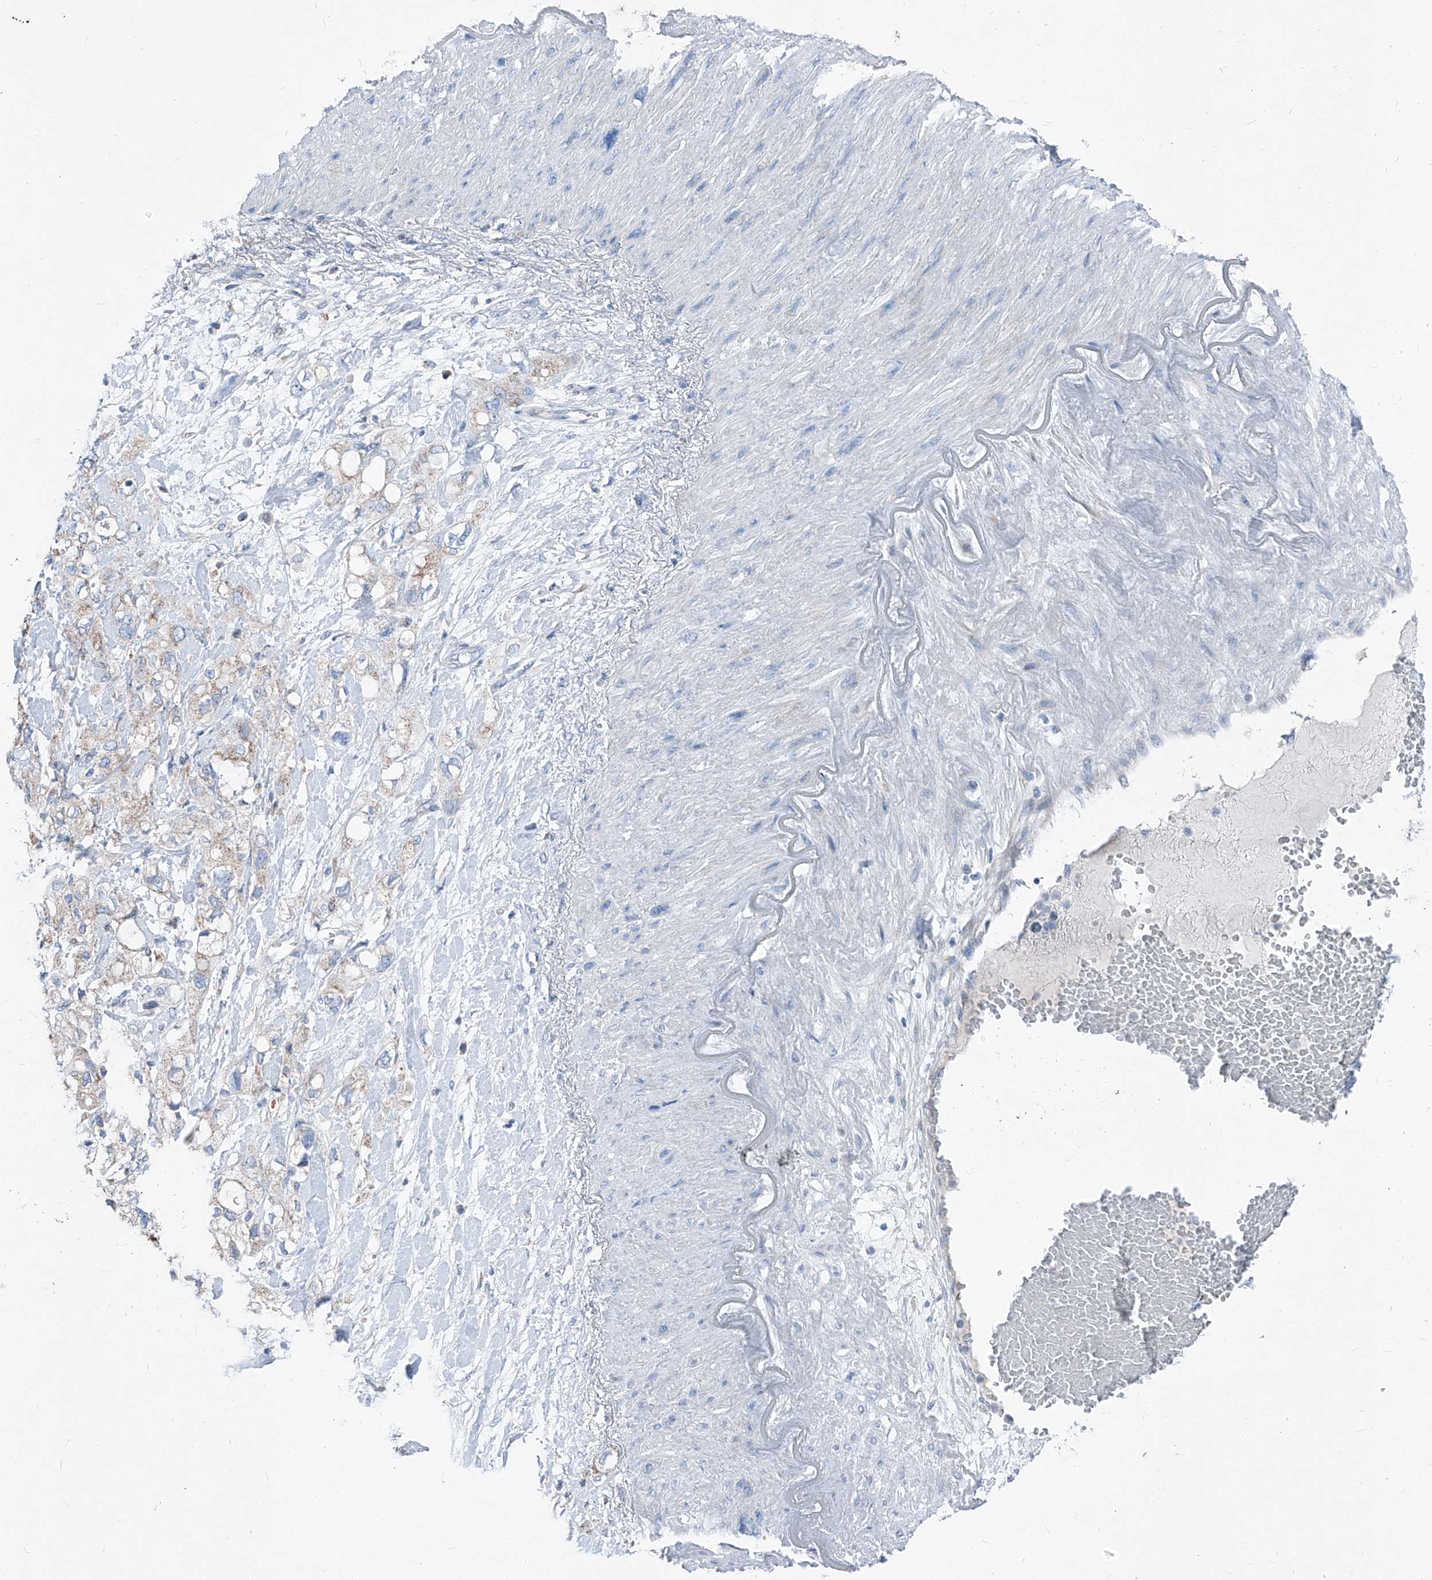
{"staining": {"intensity": "weak", "quantity": "<25%", "location": "cytoplasmic/membranous"}, "tissue": "pancreatic cancer", "cell_type": "Tumor cells", "image_type": "cancer", "snomed": [{"axis": "morphology", "description": "Adenocarcinoma, NOS"}, {"axis": "topography", "description": "Pancreas"}], "caption": "Human pancreatic cancer (adenocarcinoma) stained for a protein using IHC reveals no staining in tumor cells.", "gene": "AGPS", "patient": {"sex": "female", "age": 56}}